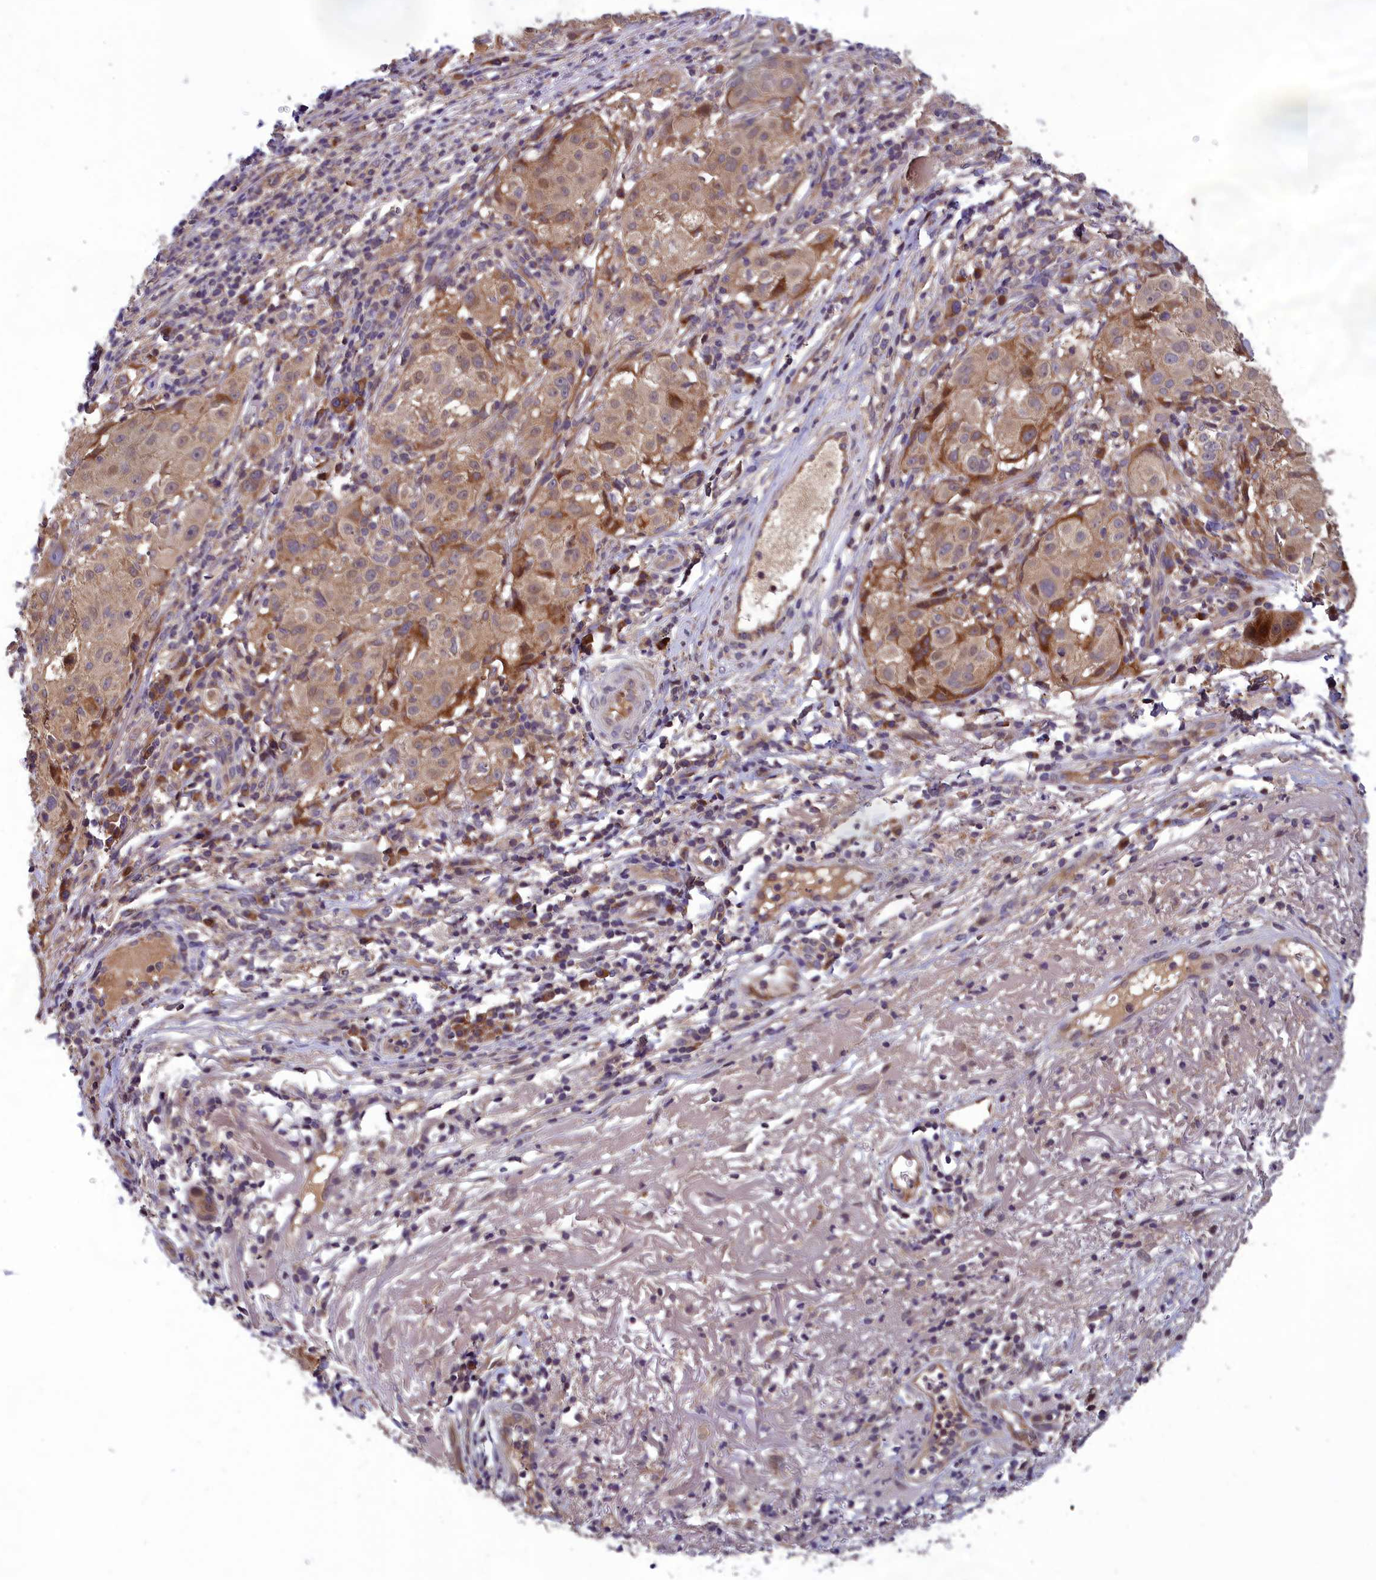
{"staining": {"intensity": "moderate", "quantity": "<25%", "location": "cytoplasmic/membranous"}, "tissue": "melanoma", "cell_type": "Tumor cells", "image_type": "cancer", "snomed": [{"axis": "morphology", "description": "Necrosis, NOS"}, {"axis": "morphology", "description": "Malignant melanoma, NOS"}, {"axis": "topography", "description": "Skin"}], "caption": "This photomicrograph demonstrates IHC staining of melanoma, with low moderate cytoplasmic/membranous expression in about <25% of tumor cells.", "gene": "CCDC15", "patient": {"sex": "female", "age": 87}}